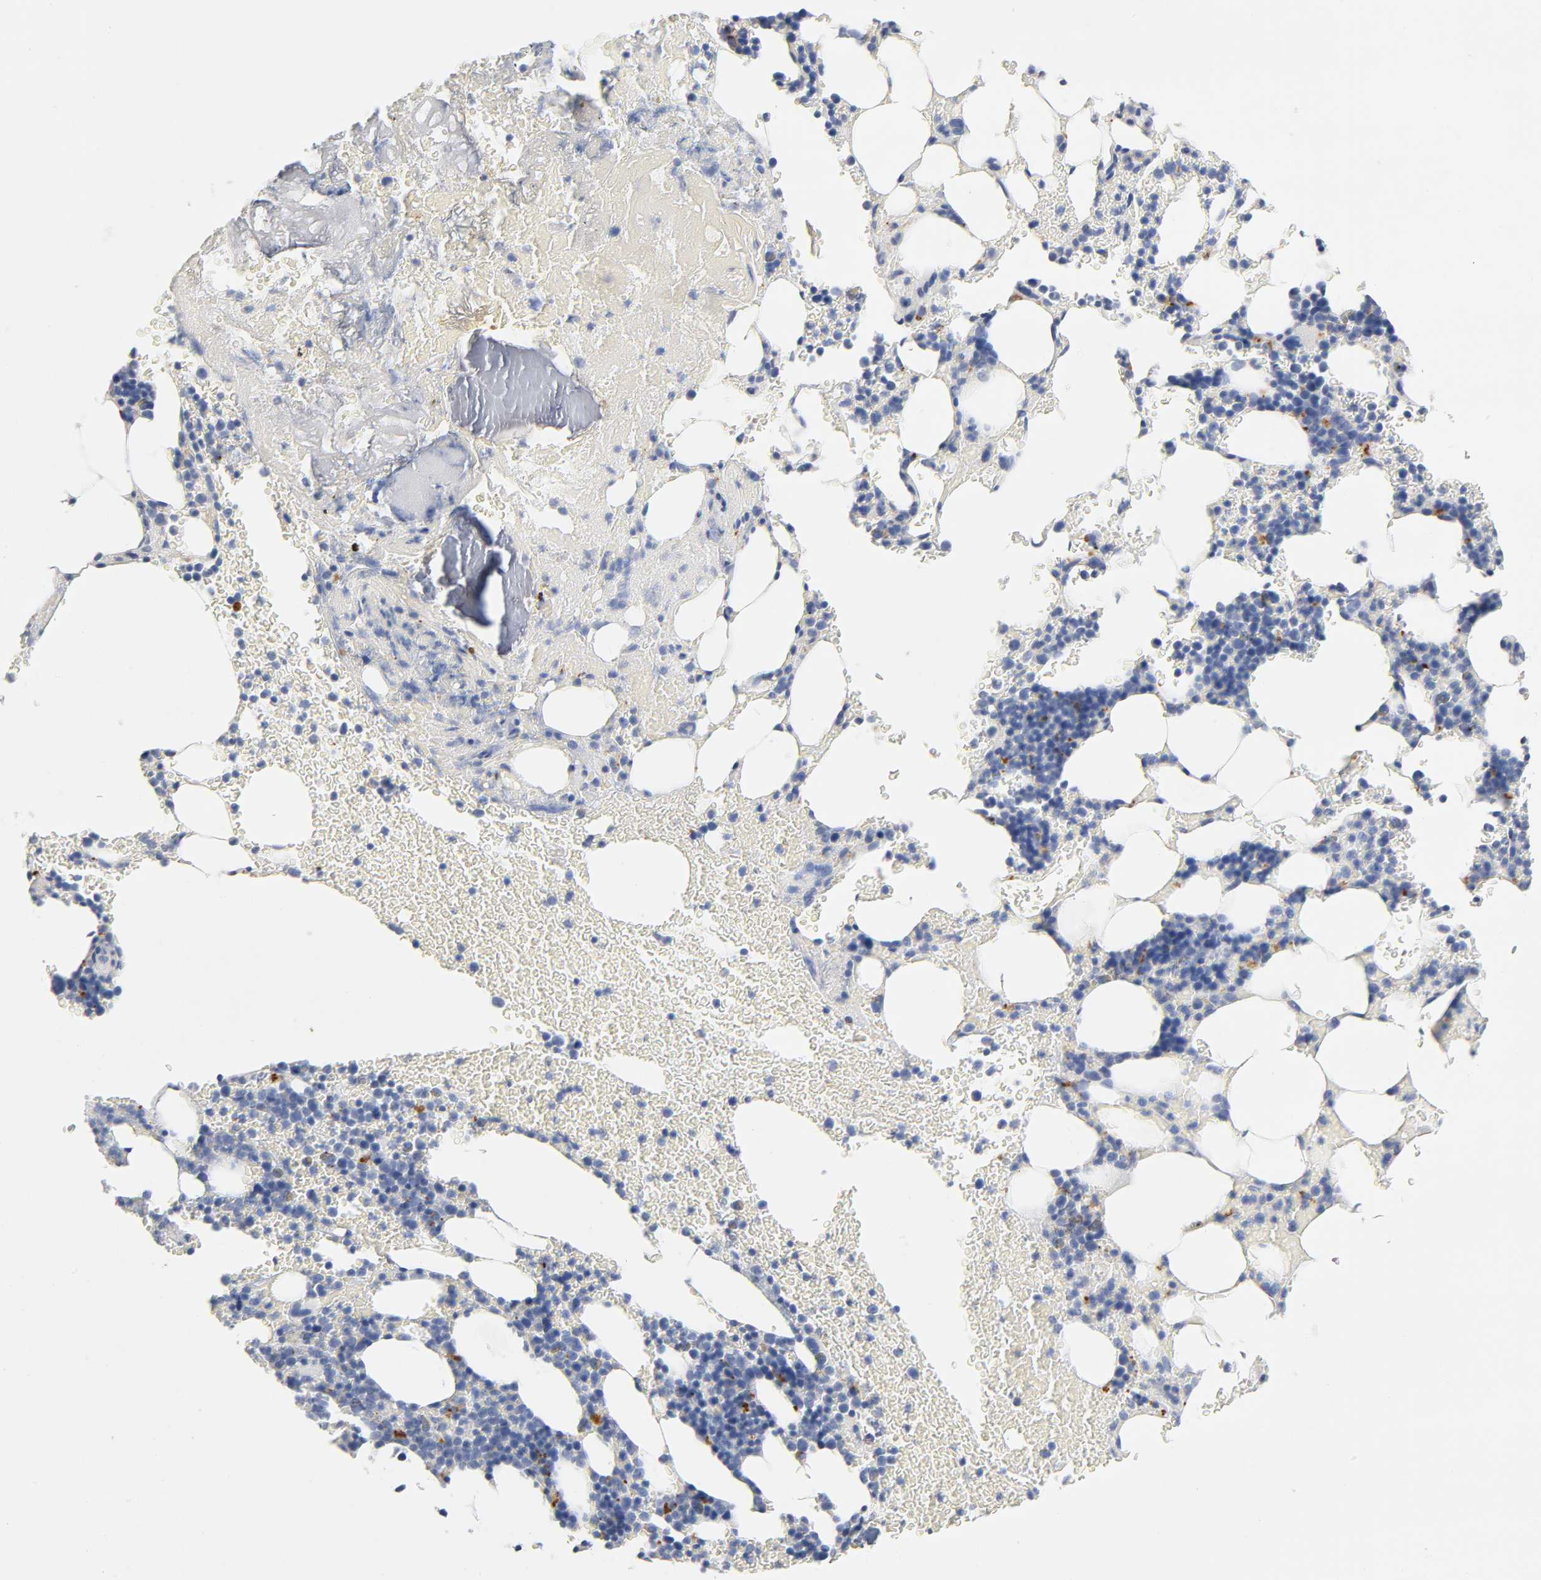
{"staining": {"intensity": "moderate", "quantity": "<25%", "location": "cytoplasmic/membranous"}, "tissue": "bone marrow", "cell_type": "Hematopoietic cells", "image_type": "normal", "snomed": [{"axis": "morphology", "description": "Normal tissue, NOS"}, {"axis": "topography", "description": "Bone marrow"}], "caption": "Immunohistochemistry (IHC) histopathology image of unremarkable bone marrow stained for a protein (brown), which demonstrates low levels of moderate cytoplasmic/membranous positivity in approximately <25% of hematopoietic cells.", "gene": "PLP1", "patient": {"sex": "female", "age": 73}}